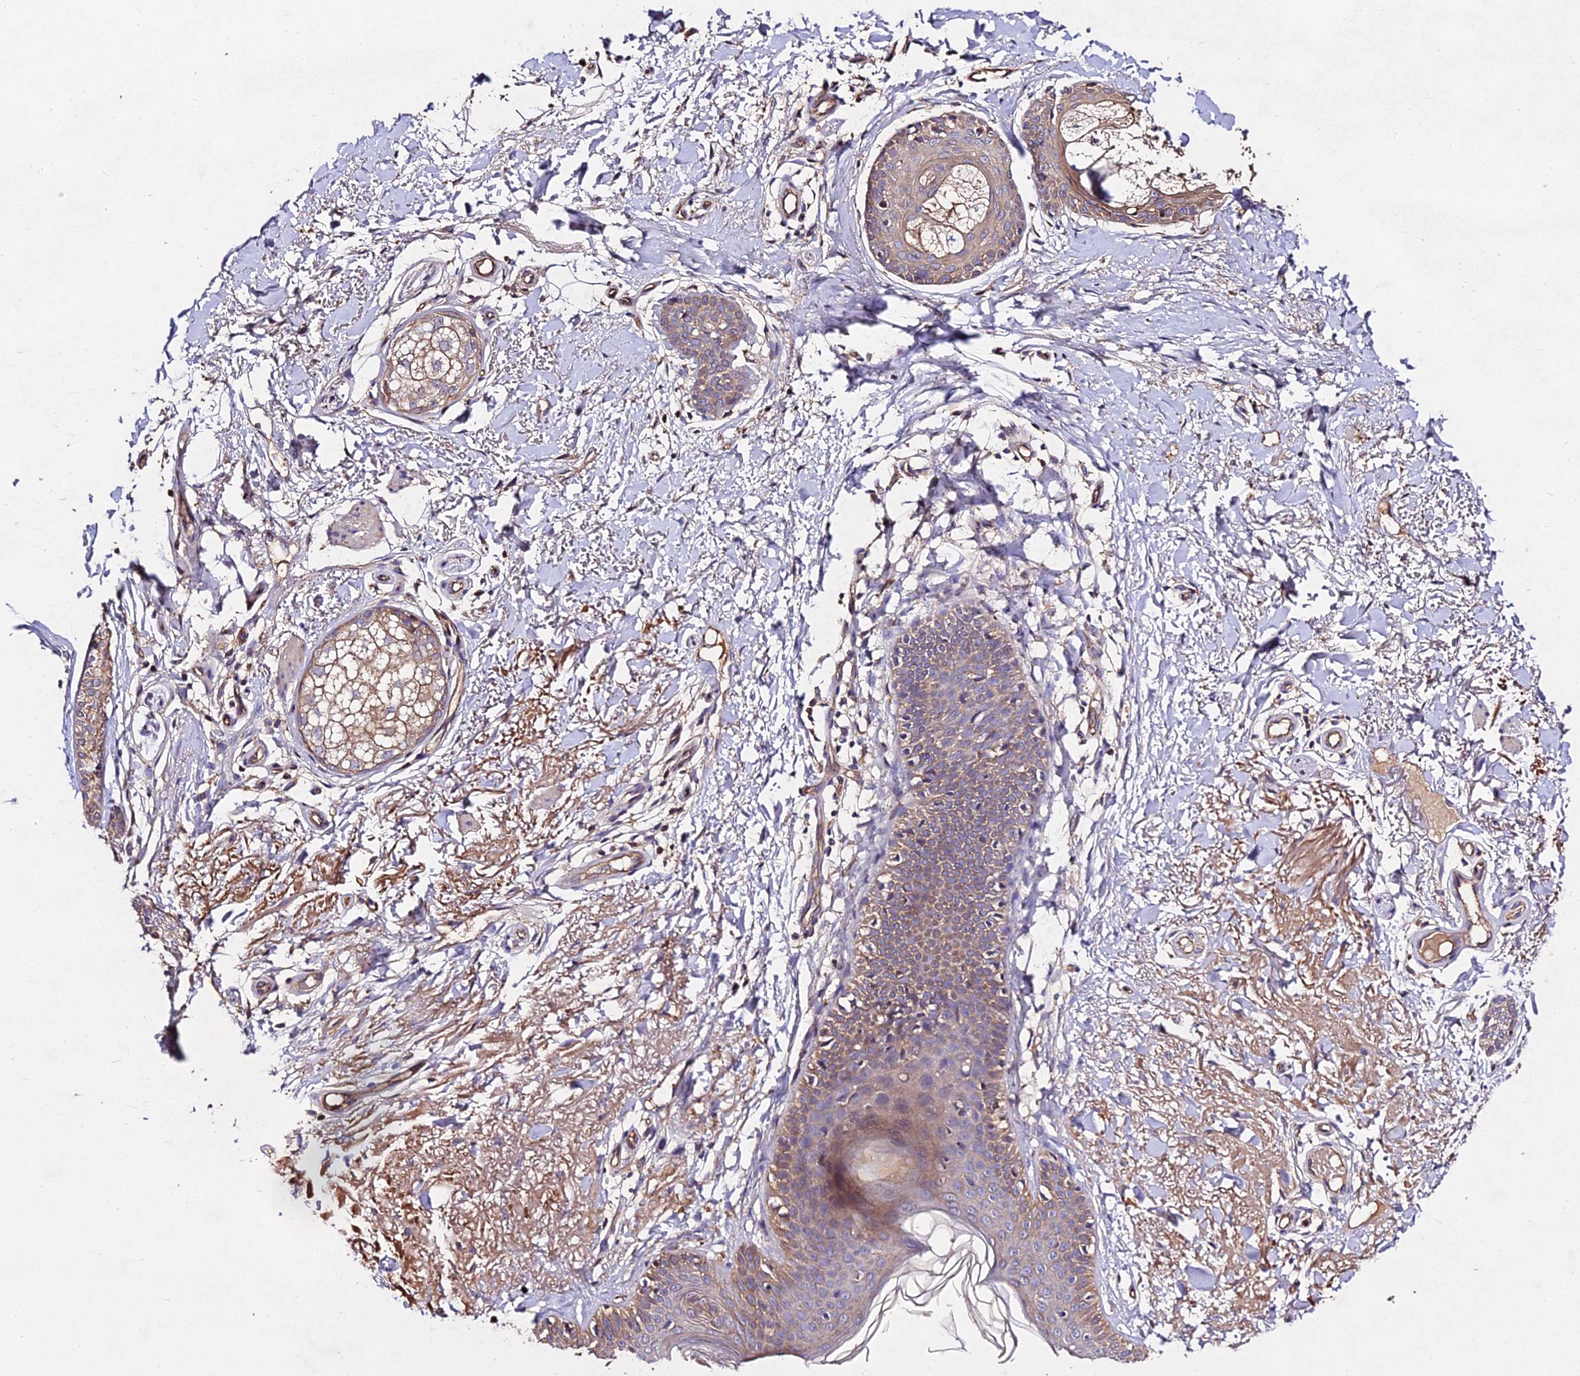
{"staining": {"intensity": "weak", "quantity": "25%-75%", "location": "cytoplasmic/membranous"}, "tissue": "skin cancer", "cell_type": "Tumor cells", "image_type": "cancer", "snomed": [{"axis": "morphology", "description": "Basal cell carcinoma"}, {"axis": "topography", "description": "Skin"}], "caption": "About 25%-75% of tumor cells in human basal cell carcinoma (skin) show weak cytoplasmic/membranous protein positivity as visualized by brown immunohistochemical staining.", "gene": "AP3M2", "patient": {"sex": "female", "age": 61}}